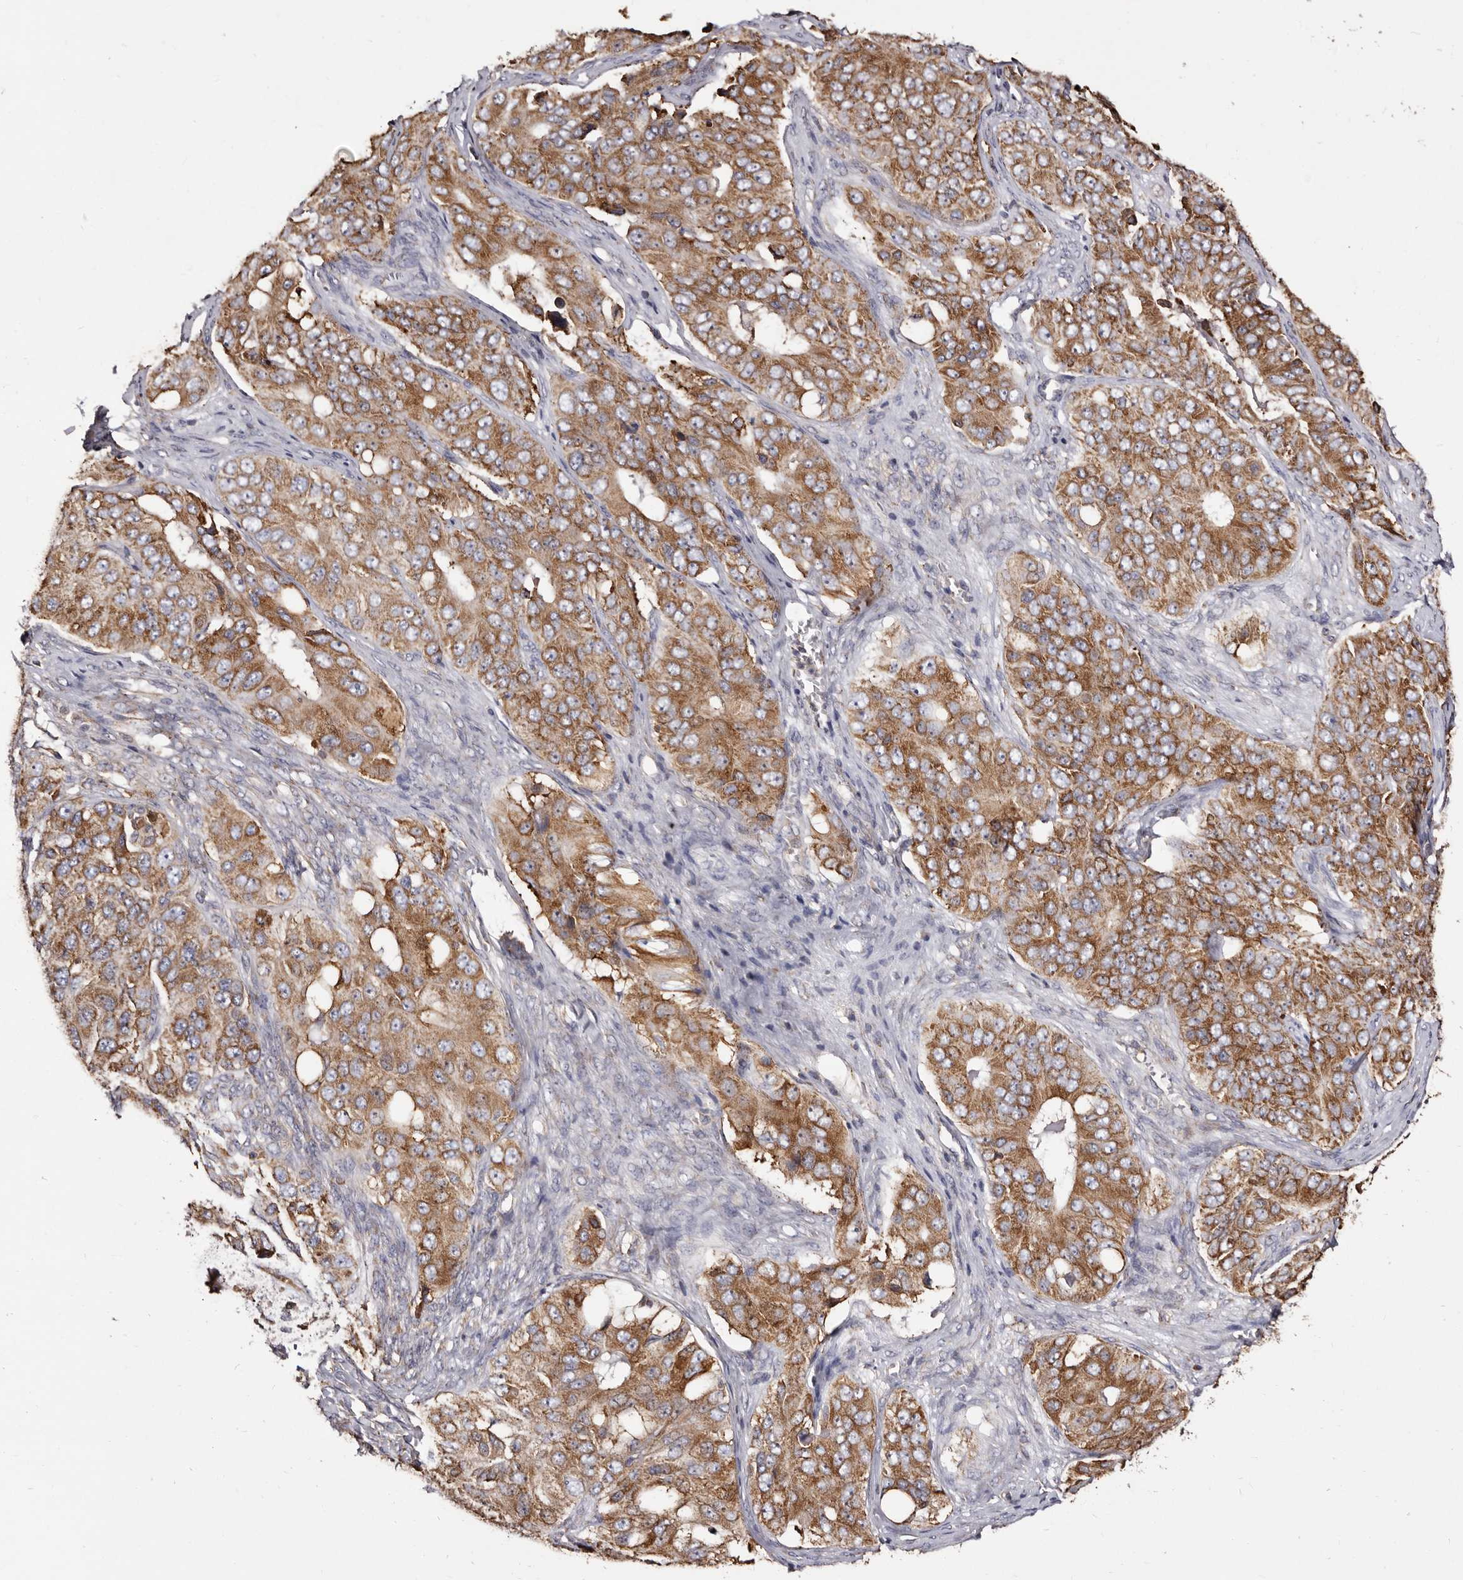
{"staining": {"intensity": "moderate", "quantity": ">75%", "location": "cytoplasmic/membranous"}, "tissue": "ovarian cancer", "cell_type": "Tumor cells", "image_type": "cancer", "snomed": [{"axis": "morphology", "description": "Carcinoma, endometroid"}, {"axis": "topography", "description": "Ovary"}], "caption": "There is medium levels of moderate cytoplasmic/membranous positivity in tumor cells of endometroid carcinoma (ovarian), as demonstrated by immunohistochemical staining (brown color).", "gene": "ACBD6", "patient": {"sex": "female", "age": 51}}